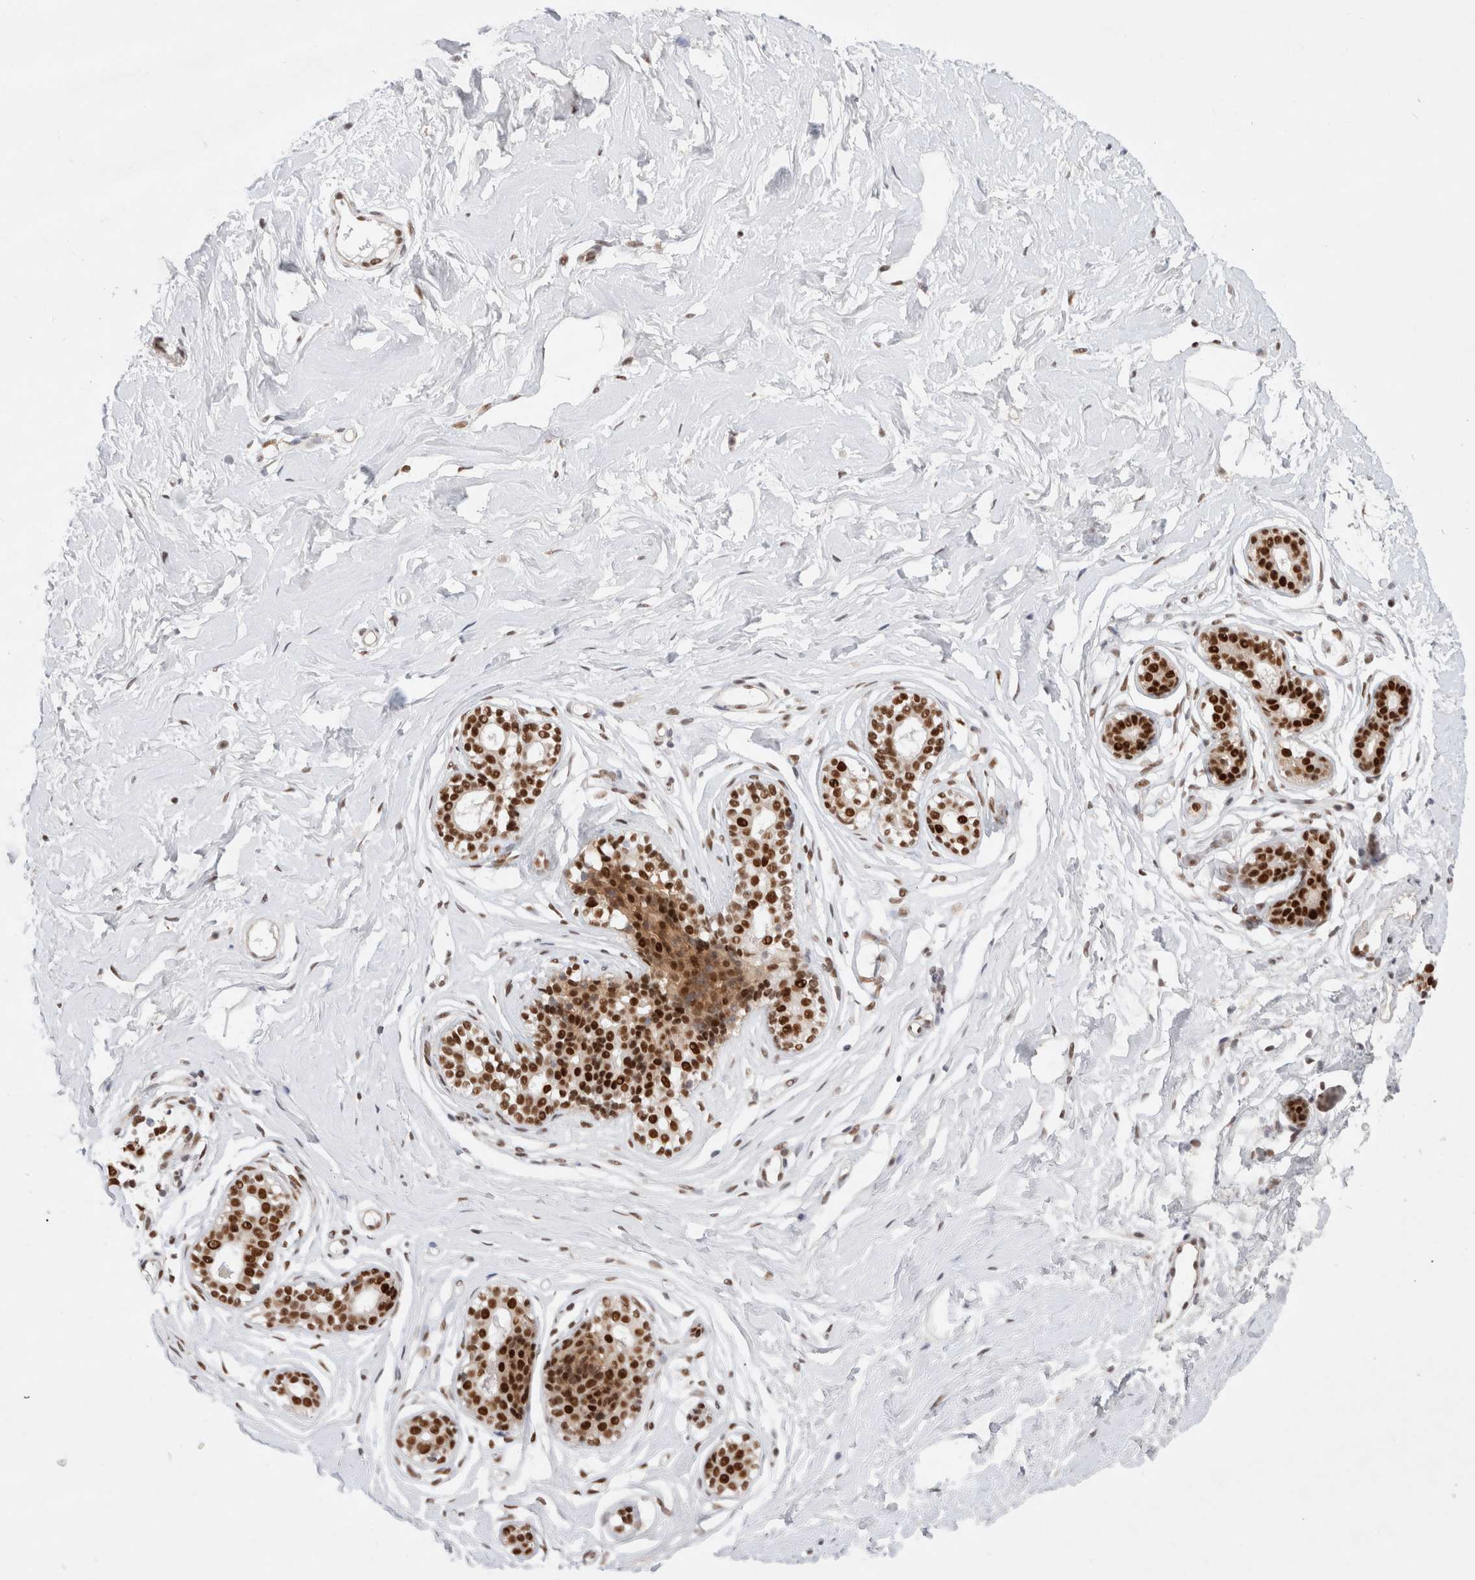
{"staining": {"intensity": "weak", "quantity": ">75%", "location": "nuclear"}, "tissue": "breast", "cell_type": "Adipocytes", "image_type": "normal", "snomed": [{"axis": "morphology", "description": "Normal tissue, NOS"}, {"axis": "topography", "description": "Breast"}], "caption": "Protein expression analysis of unremarkable human breast reveals weak nuclear expression in approximately >75% of adipocytes. (brown staining indicates protein expression, while blue staining denotes nuclei).", "gene": "GTF2I", "patient": {"sex": "female", "age": 23}}